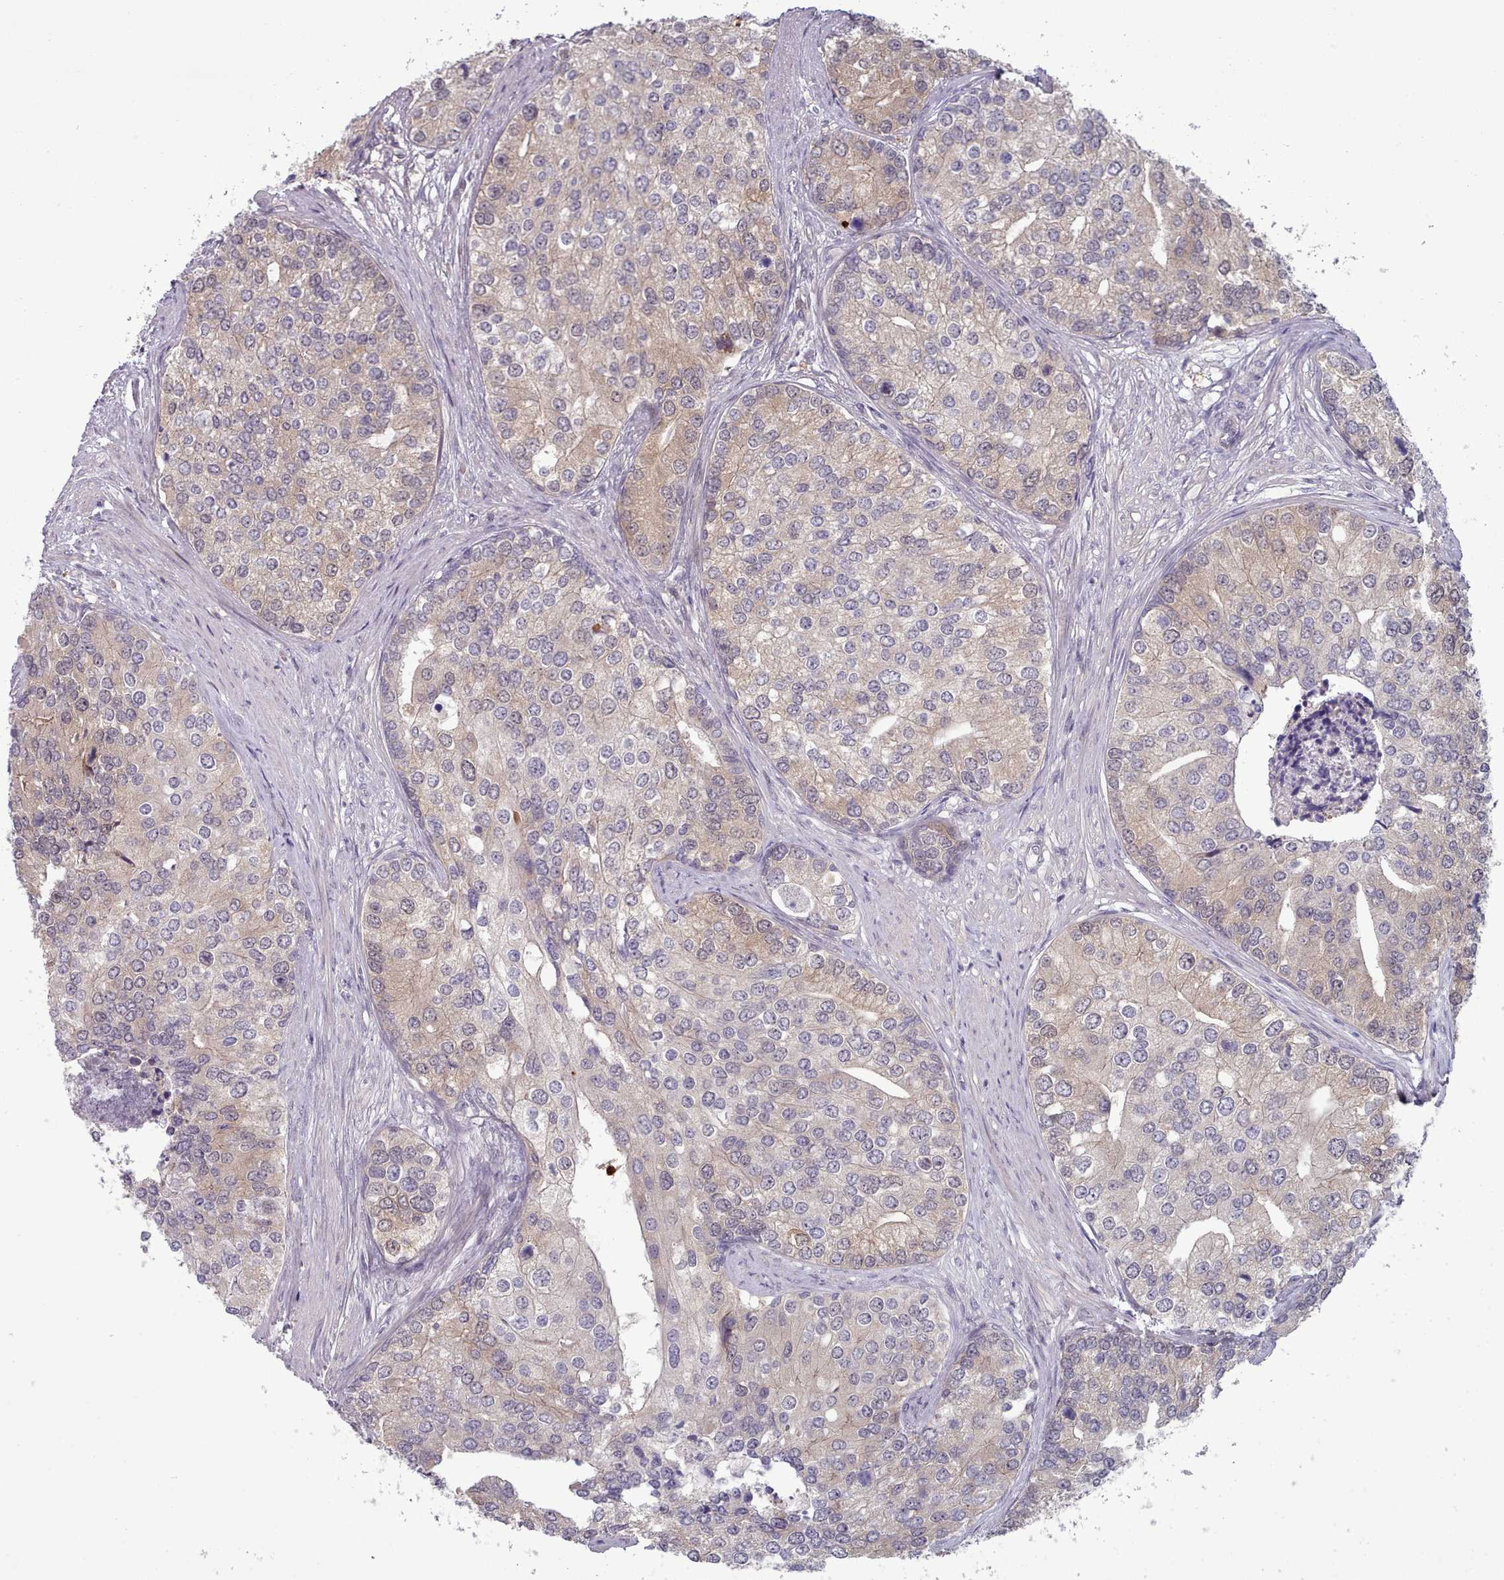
{"staining": {"intensity": "weak", "quantity": ">75%", "location": "cytoplasmic/membranous"}, "tissue": "prostate cancer", "cell_type": "Tumor cells", "image_type": "cancer", "snomed": [{"axis": "morphology", "description": "Adenocarcinoma, High grade"}, {"axis": "topography", "description": "Prostate"}], "caption": "An image of human high-grade adenocarcinoma (prostate) stained for a protein displays weak cytoplasmic/membranous brown staining in tumor cells.", "gene": "CLNS1A", "patient": {"sex": "male", "age": 62}}